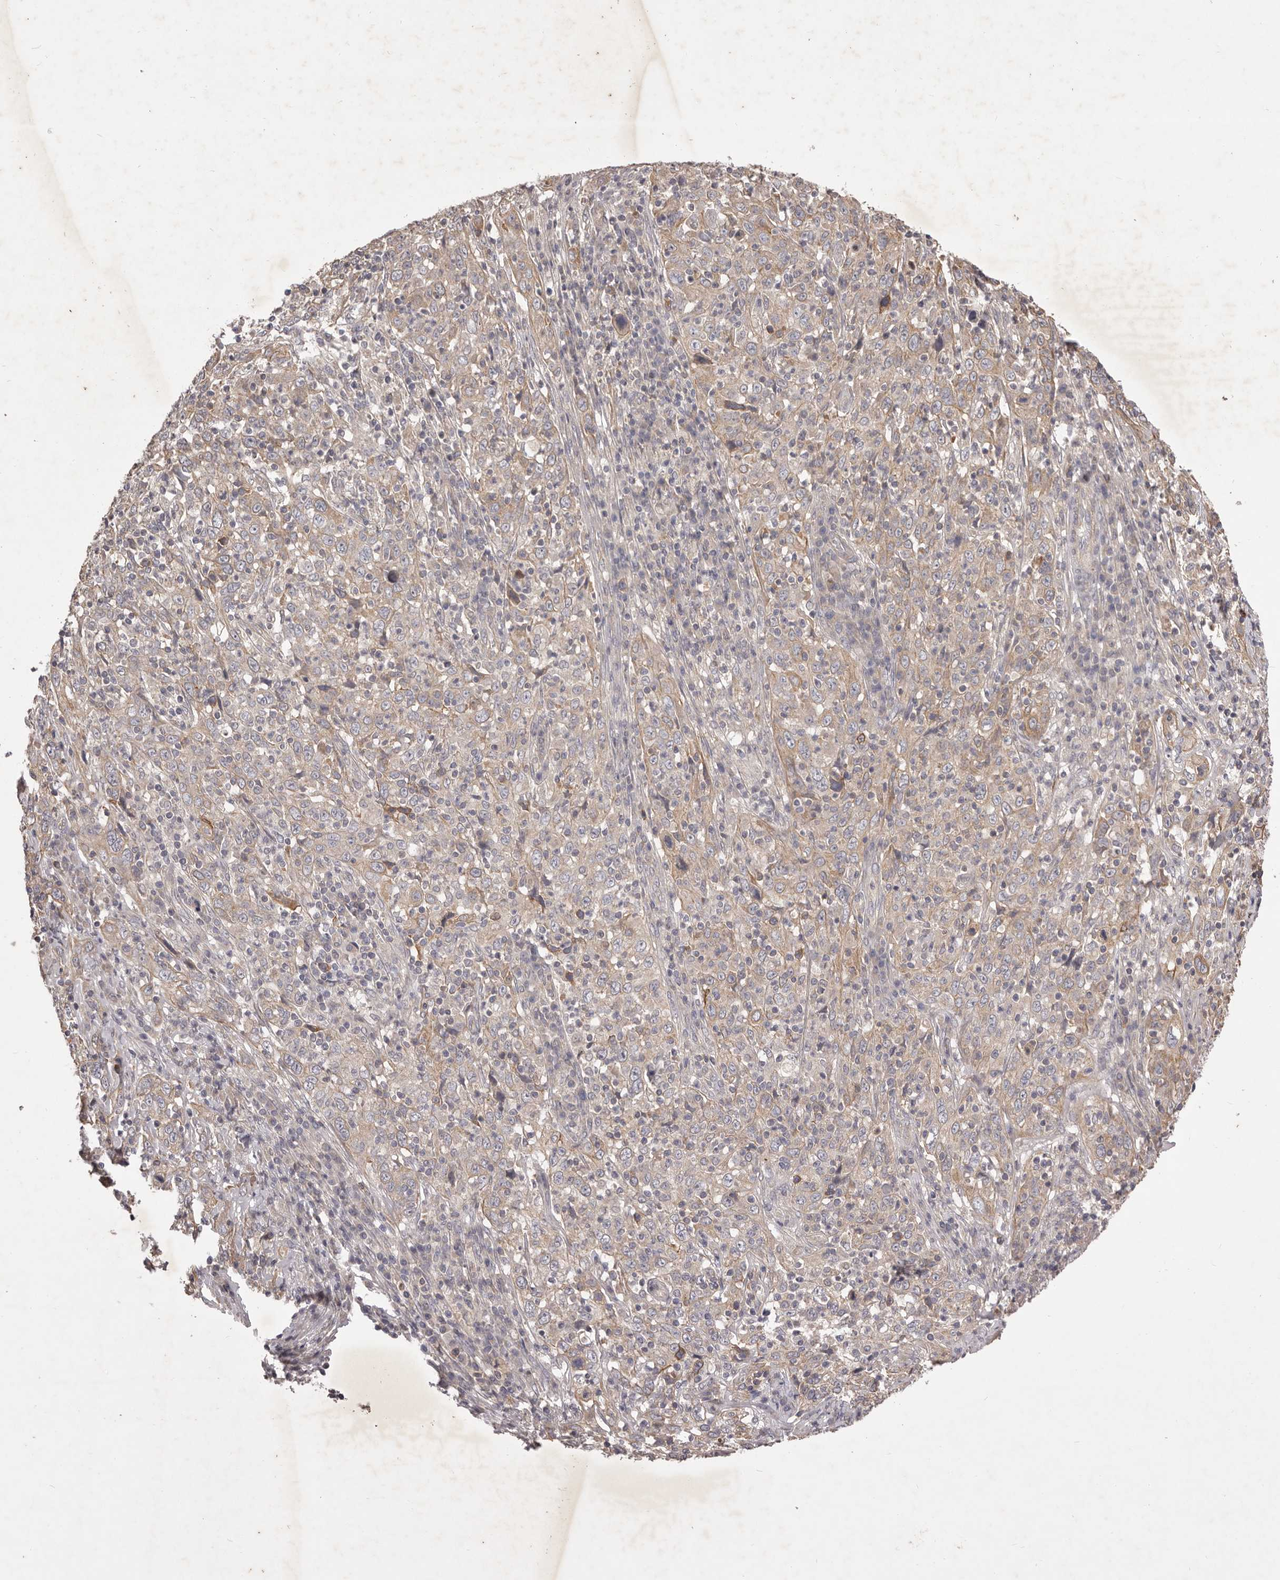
{"staining": {"intensity": "weak", "quantity": "<25%", "location": "cytoplasmic/membranous"}, "tissue": "cervical cancer", "cell_type": "Tumor cells", "image_type": "cancer", "snomed": [{"axis": "morphology", "description": "Squamous cell carcinoma, NOS"}, {"axis": "topography", "description": "Cervix"}], "caption": "Tumor cells show no significant expression in squamous cell carcinoma (cervical).", "gene": "PNRC1", "patient": {"sex": "female", "age": 46}}